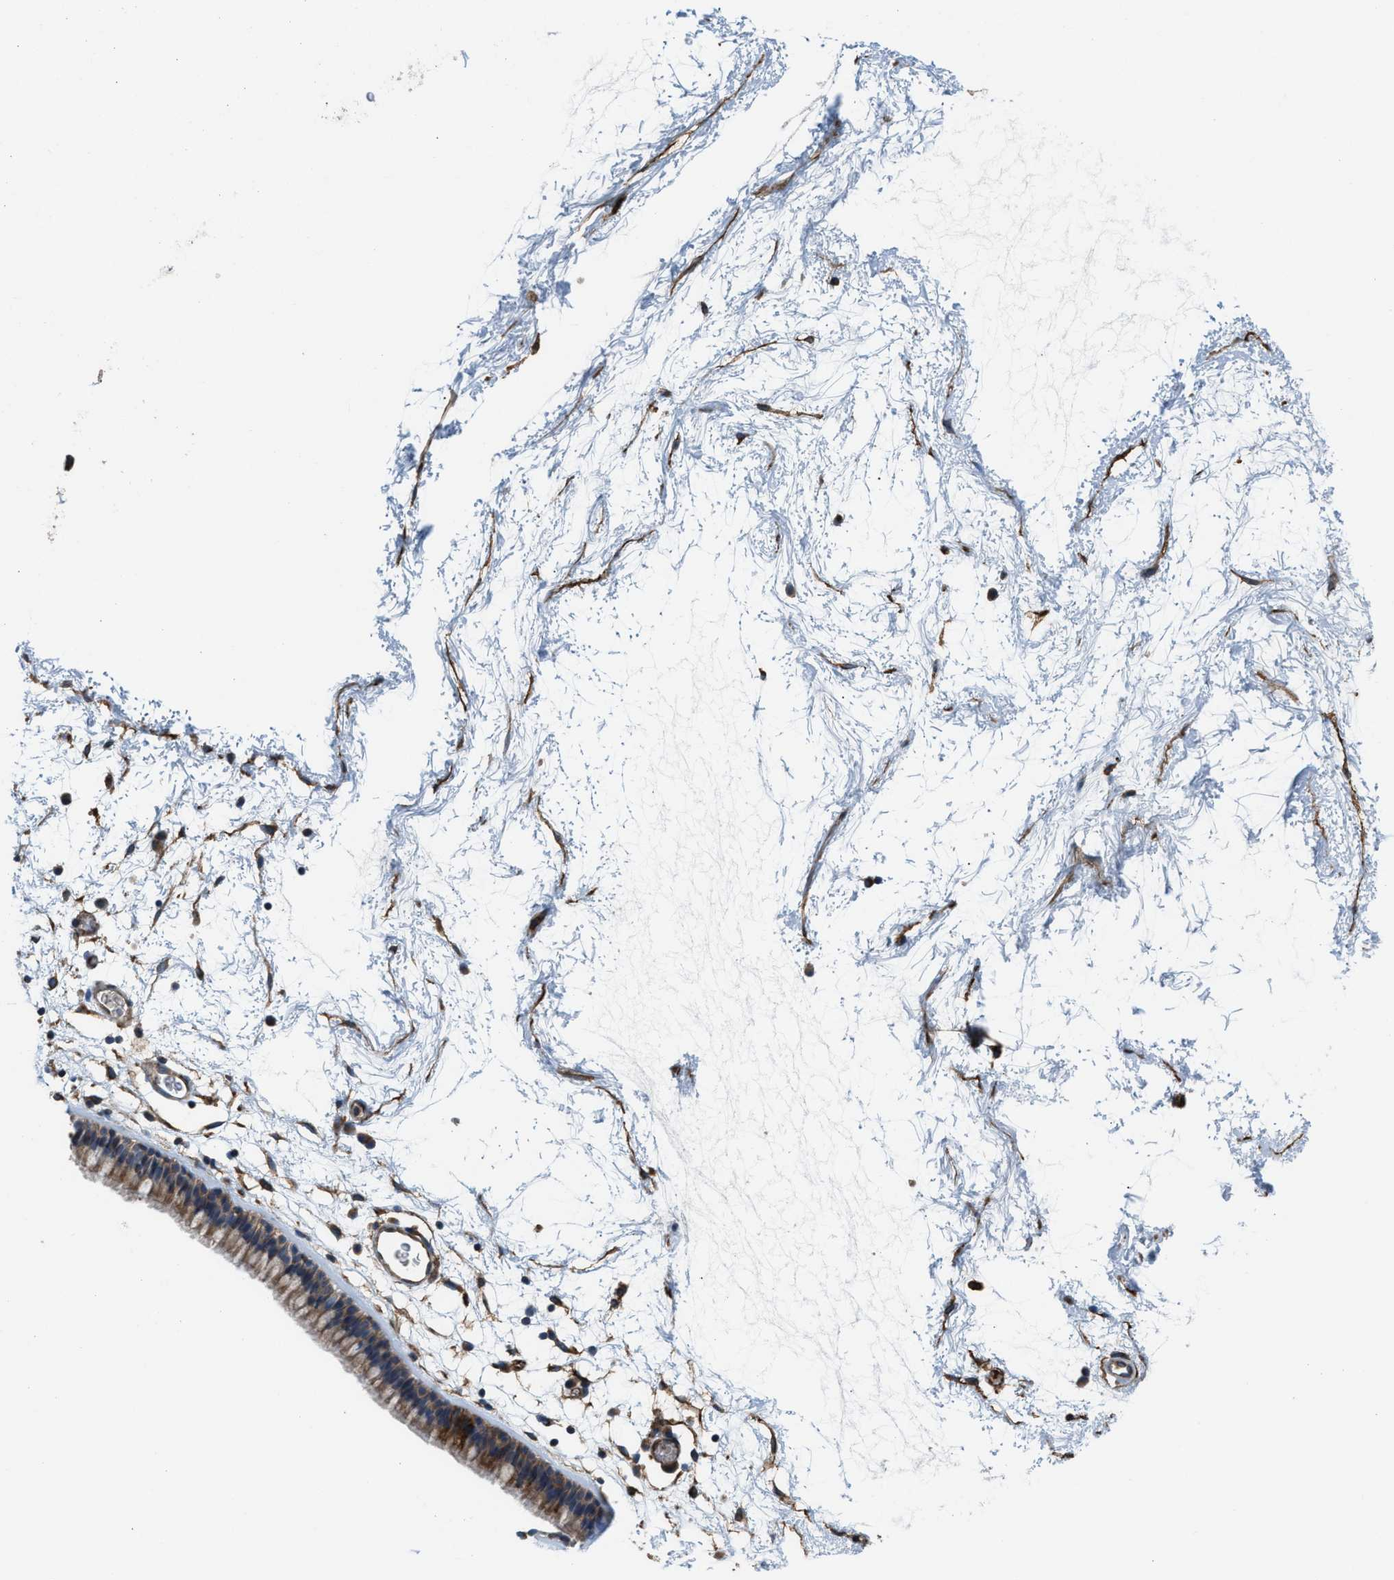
{"staining": {"intensity": "moderate", "quantity": ">75%", "location": "cytoplasmic/membranous"}, "tissue": "nasopharynx", "cell_type": "Respiratory epithelial cells", "image_type": "normal", "snomed": [{"axis": "morphology", "description": "Normal tissue, NOS"}, {"axis": "morphology", "description": "Inflammation, NOS"}, {"axis": "topography", "description": "Nasopharynx"}], "caption": "Nasopharynx stained with DAB (3,3'-diaminobenzidine) immunohistochemistry shows medium levels of moderate cytoplasmic/membranous expression in approximately >75% of respiratory epithelial cells. The protein of interest is shown in brown color, while the nuclei are stained blue.", "gene": "SLC10A3", "patient": {"sex": "male", "age": 48}}